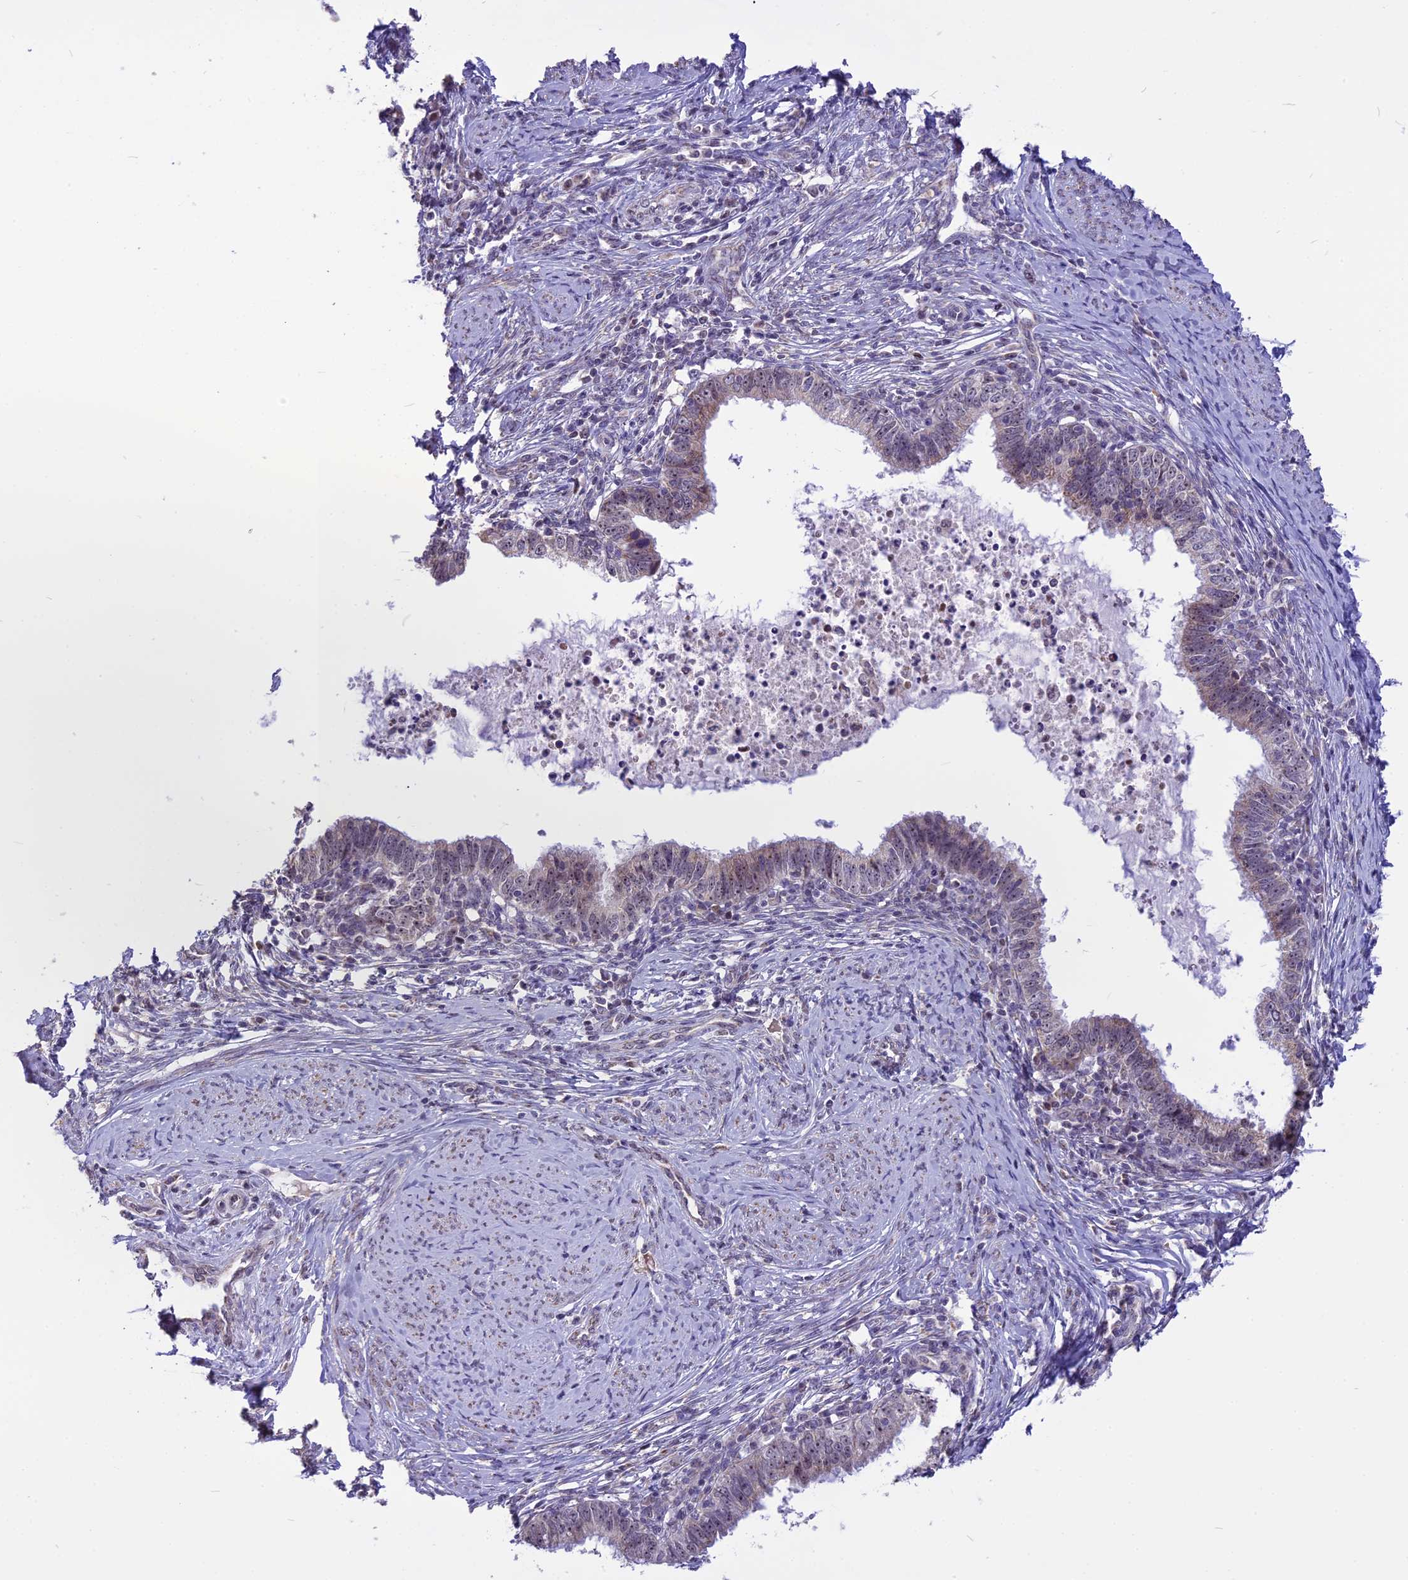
{"staining": {"intensity": "weak", "quantity": "25%-75%", "location": "cytoplasmic/membranous,nuclear"}, "tissue": "cervical cancer", "cell_type": "Tumor cells", "image_type": "cancer", "snomed": [{"axis": "morphology", "description": "Adenocarcinoma, NOS"}, {"axis": "topography", "description": "Cervix"}], "caption": "Cervical cancer (adenocarcinoma) was stained to show a protein in brown. There is low levels of weak cytoplasmic/membranous and nuclear expression in approximately 25%-75% of tumor cells.", "gene": "CMSS1", "patient": {"sex": "female", "age": 36}}